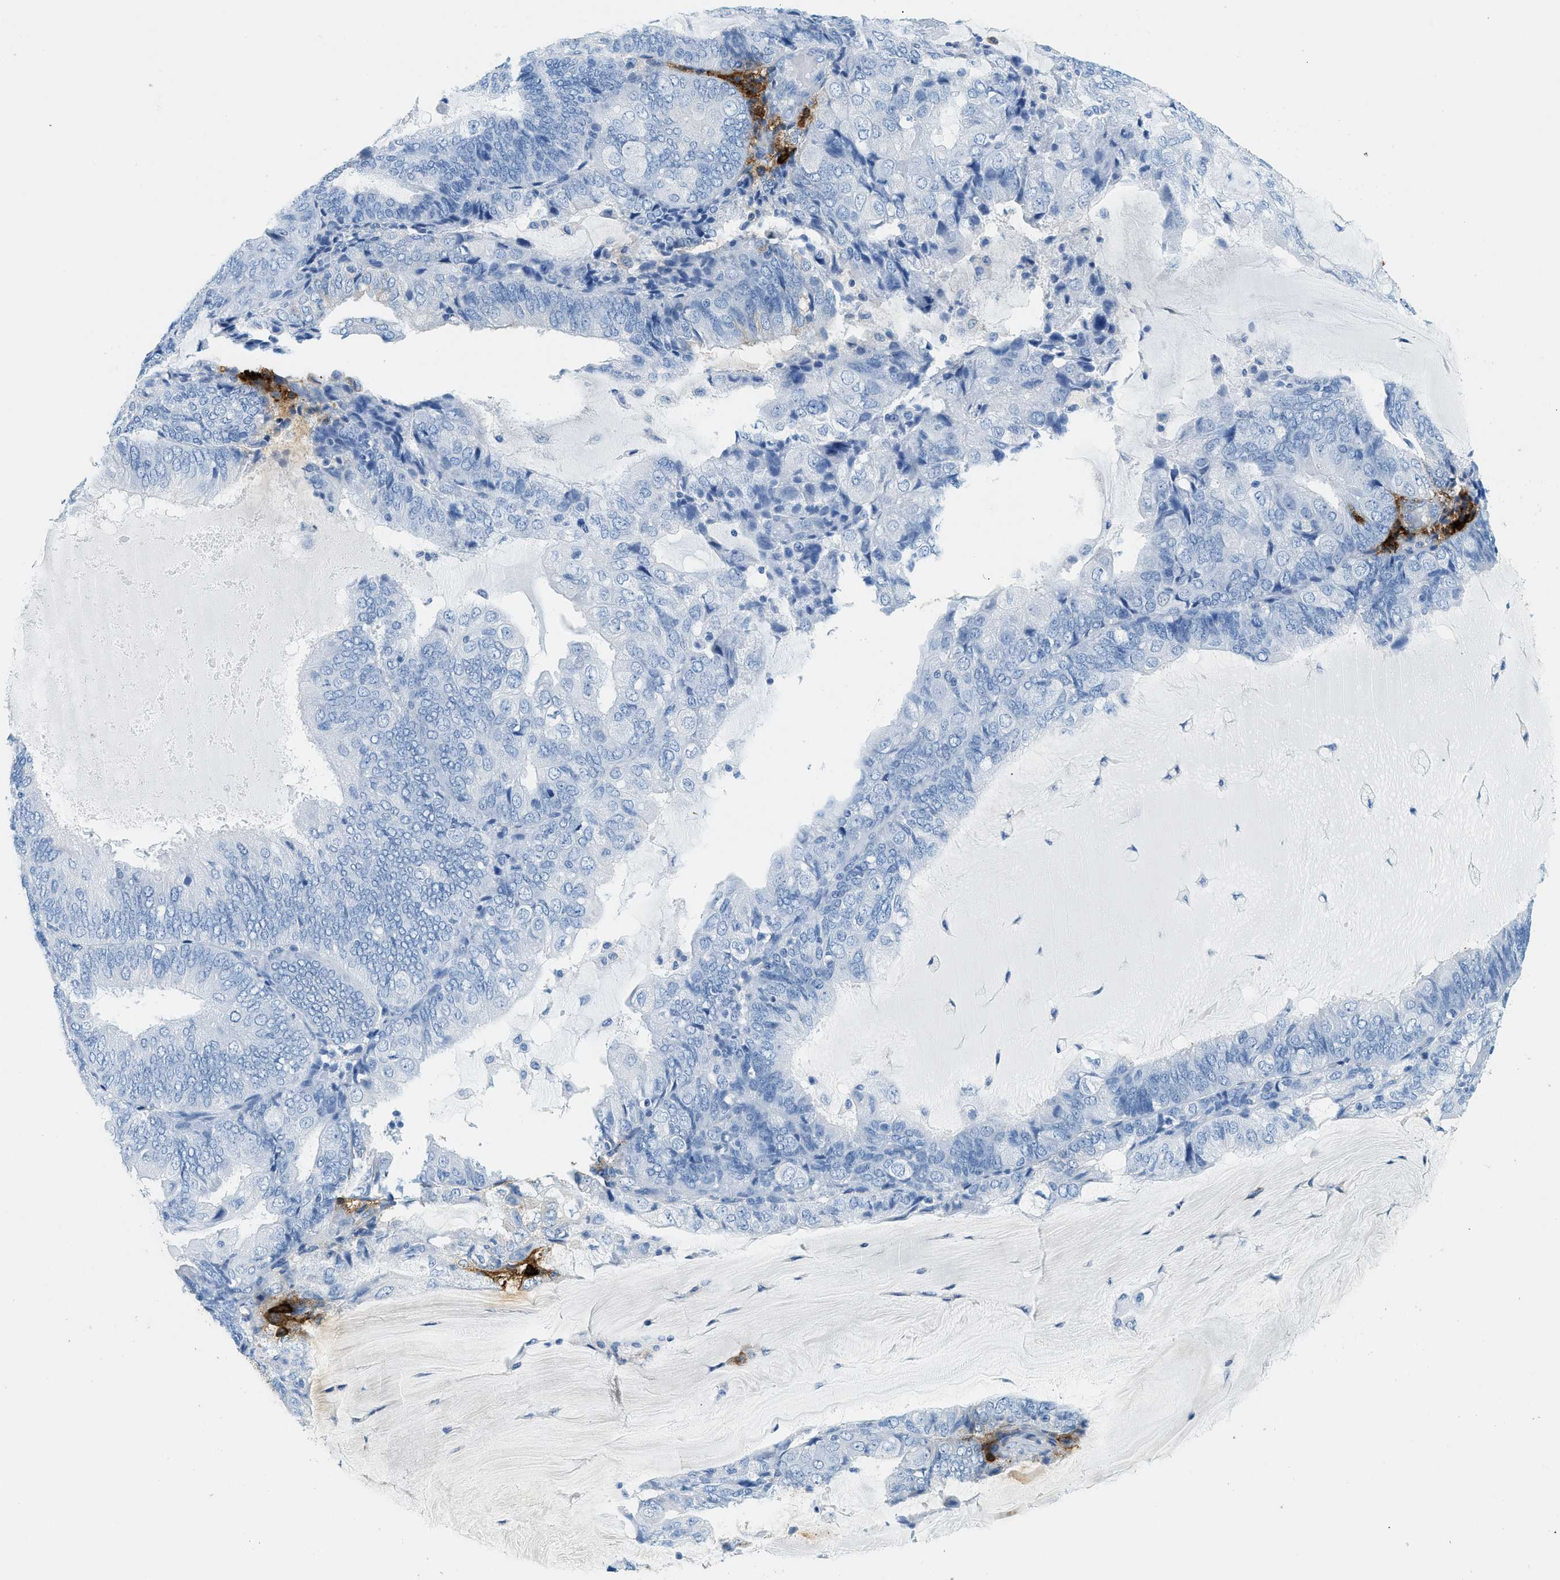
{"staining": {"intensity": "negative", "quantity": "none", "location": "none"}, "tissue": "endometrial cancer", "cell_type": "Tumor cells", "image_type": "cancer", "snomed": [{"axis": "morphology", "description": "Adenocarcinoma, NOS"}, {"axis": "topography", "description": "Endometrium"}], "caption": "Immunohistochemistry (IHC) of human endometrial cancer (adenocarcinoma) reveals no expression in tumor cells.", "gene": "TPSAB1", "patient": {"sex": "female", "age": 81}}